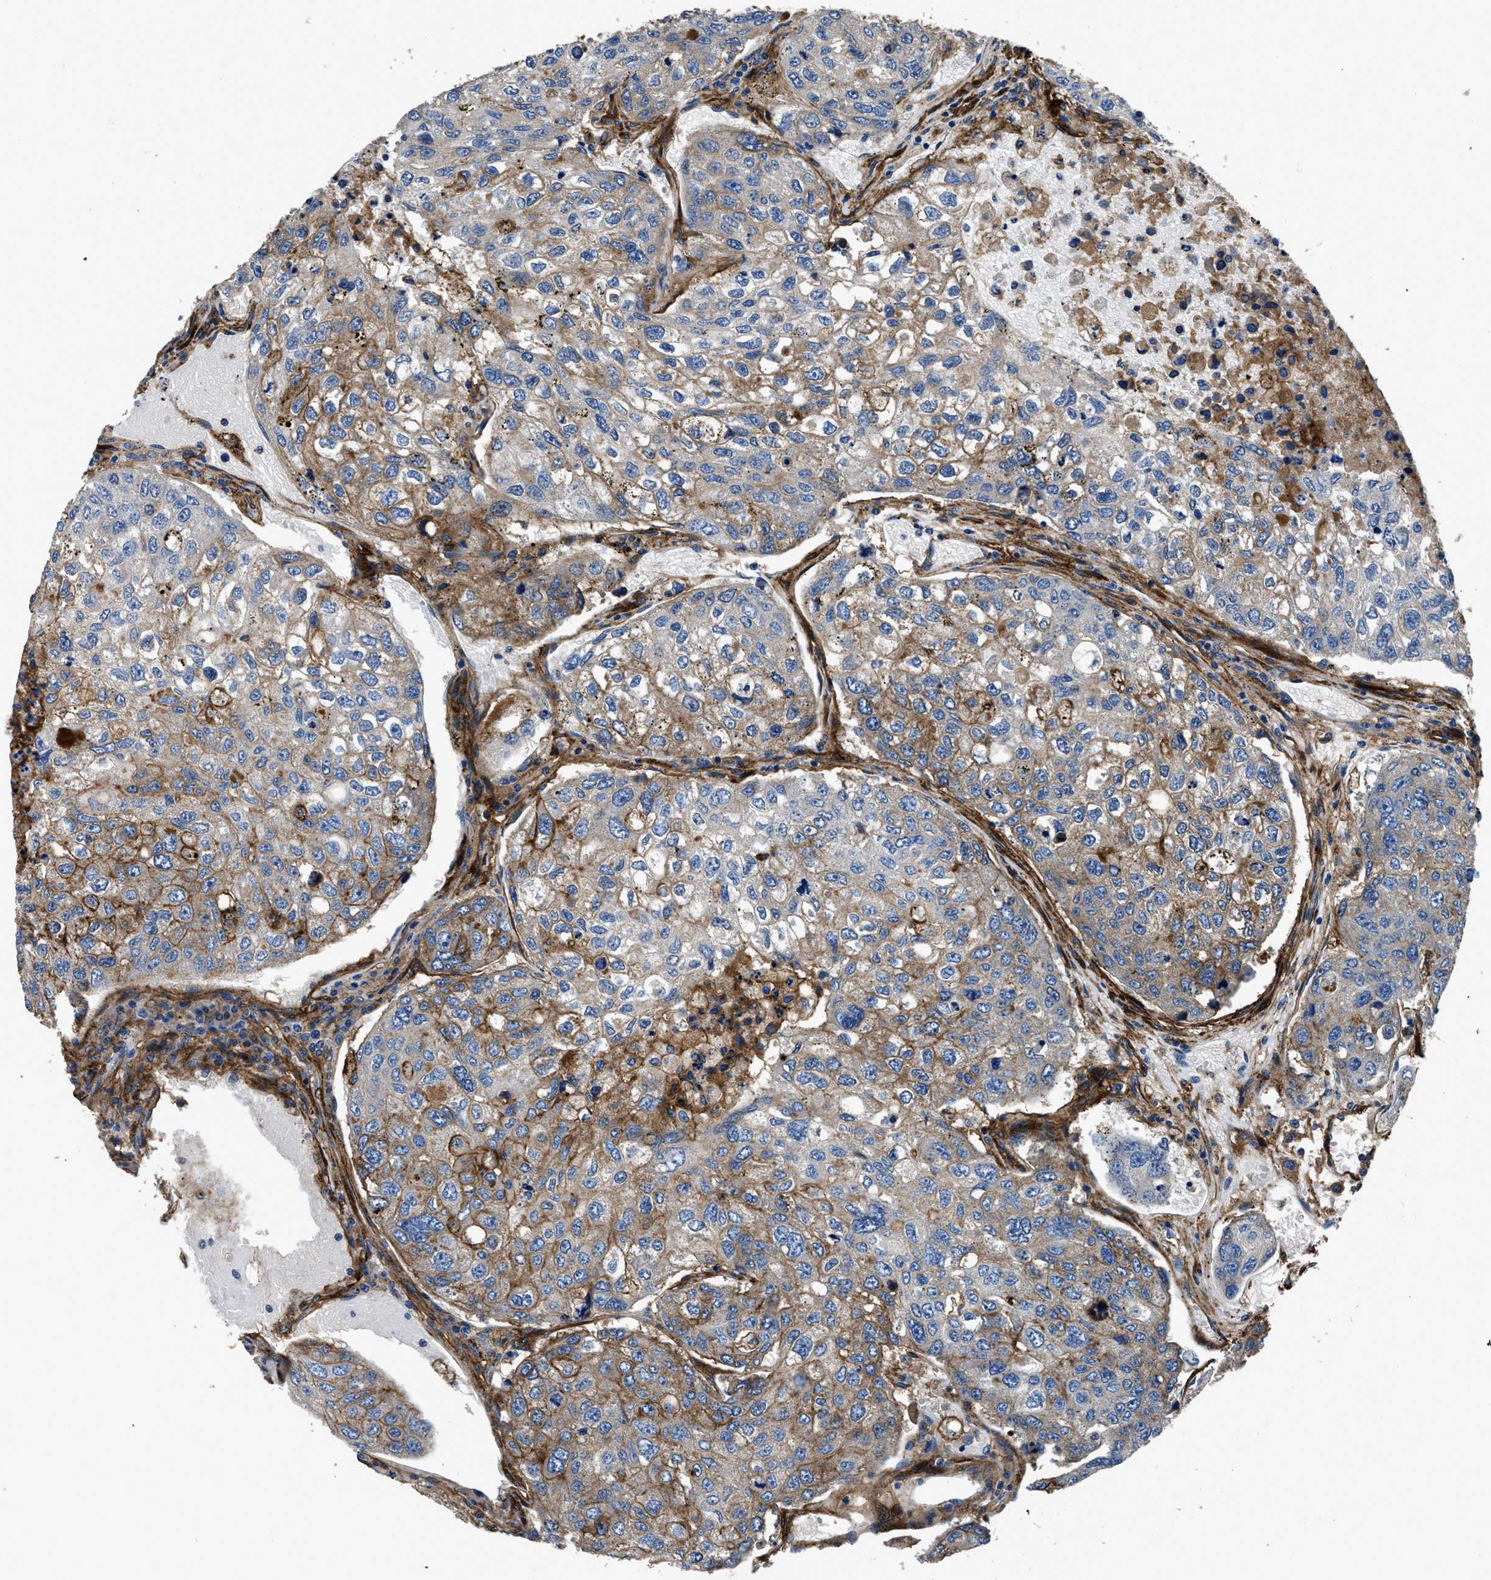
{"staining": {"intensity": "moderate", "quantity": ">75%", "location": "cytoplasmic/membranous"}, "tissue": "urothelial cancer", "cell_type": "Tumor cells", "image_type": "cancer", "snomed": [{"axis": "morphology", "description": "Urothelial carcinoma, High grade"}, {"axis": "topography", "description": "Lymph node"}, {"axis": "topography", "description": "Urinary bladder"}], "caption": "High-power microscopy captured an IHC micrograph of urothelial cancer, revealing moderate cytoplasmic/membranous staining in about >75% of tumor cells. The protein is shown in brown color, while the nuclei are stained blue.", "gene": "CD276", "patient": {"sex": "male", "age": 51}}